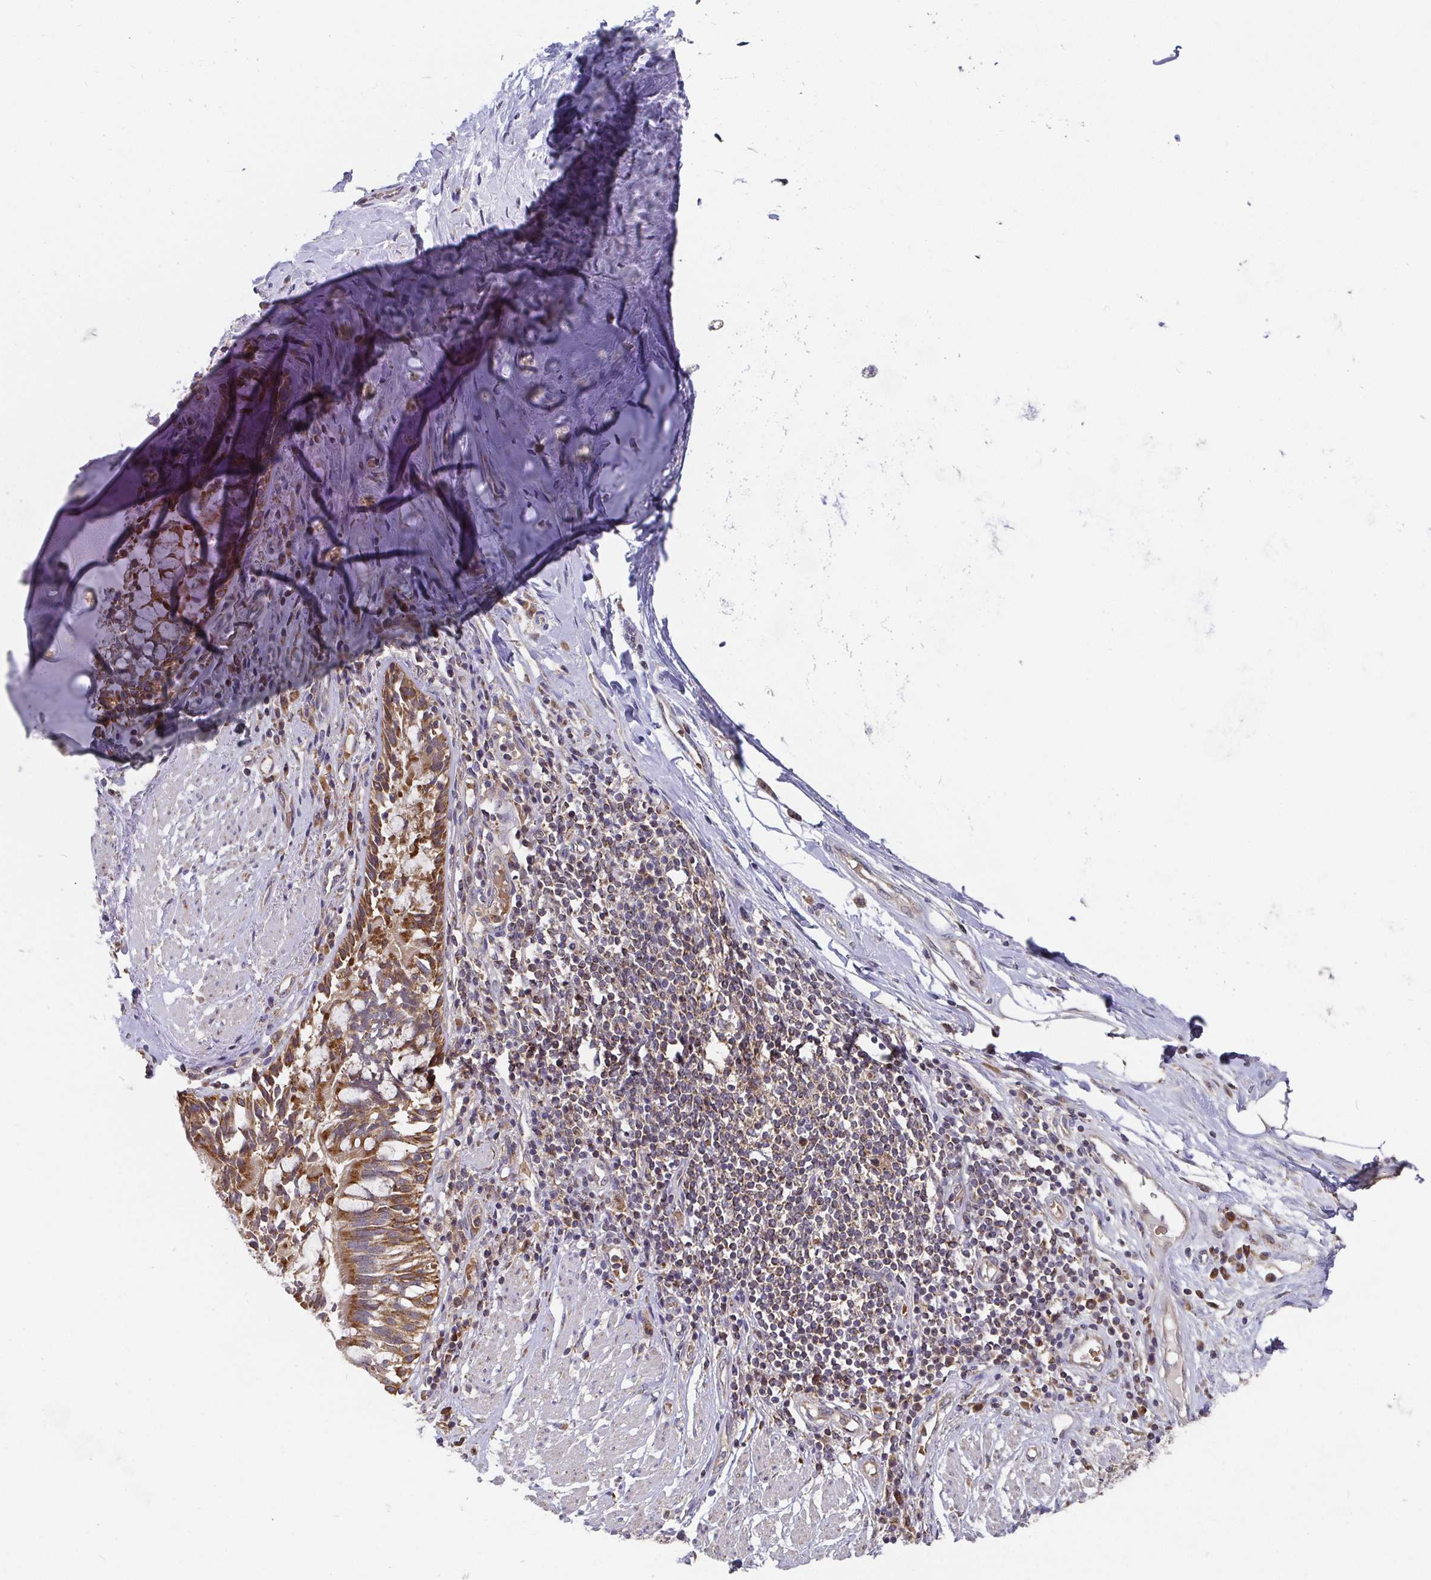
{"staining": {"intensity": "negative", "quantity": "none", "location": "none"}, "tissue": "adipose tissue", "cell_type": "Adipocytes", "image_type": "normal", "snomed": [{"axis": "morphology", "description": "Normal tissue, NOS"}, {"axis": "topography", "description": "Cartilage tissue"}, {"axis": "topography", "description": "Bronchus"}], "caption": "IHC image of benign adipose tissue: adipose tissue stained with DAB reveals no significant protein positivity in adipocytes. (DAB immunohistochemistry, high magnification).", "gene": "PDF", "patient": {"sex": "male", "age": 64}}